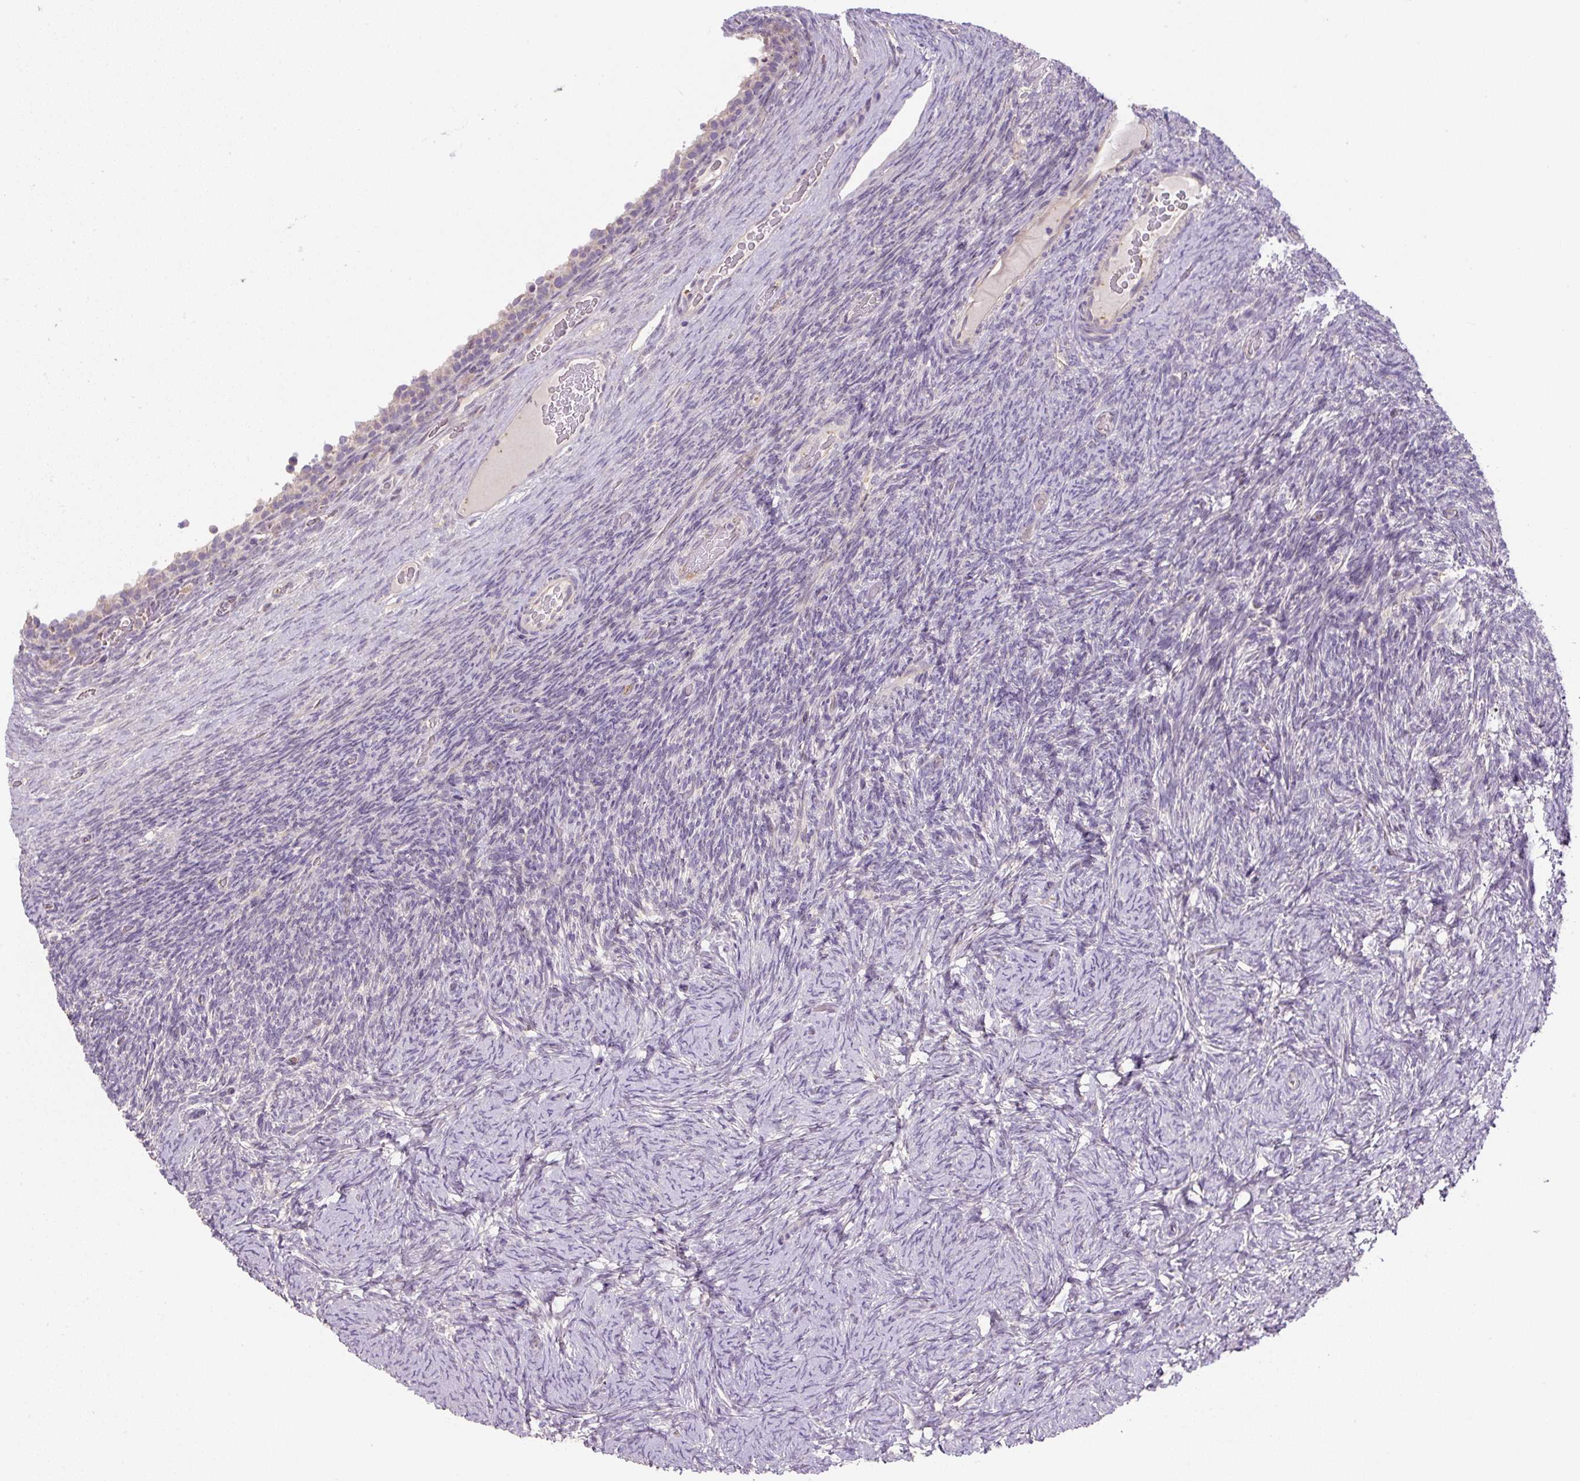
{"staining": {"intensity": "negative", "quantity": "none", "location": "none"}, "tissue": "ovary", "cell_type": "Follicle cells", "image_type": "normal", "snomed": [{"axis": "morphology", "description": "Normal tissue, NOS"}, {"axis": "topography", "description": "Ovary"}], "caption": "DAB (3,3'-diaminobenzidine) immunohistochemical staining of unremarkable human ovary displays no significant expression in follicle cells. (IHC, brightfield microscopy, high magnification).", "gene": "UBL3", "patient": {"sex": "female", "age": 34}}